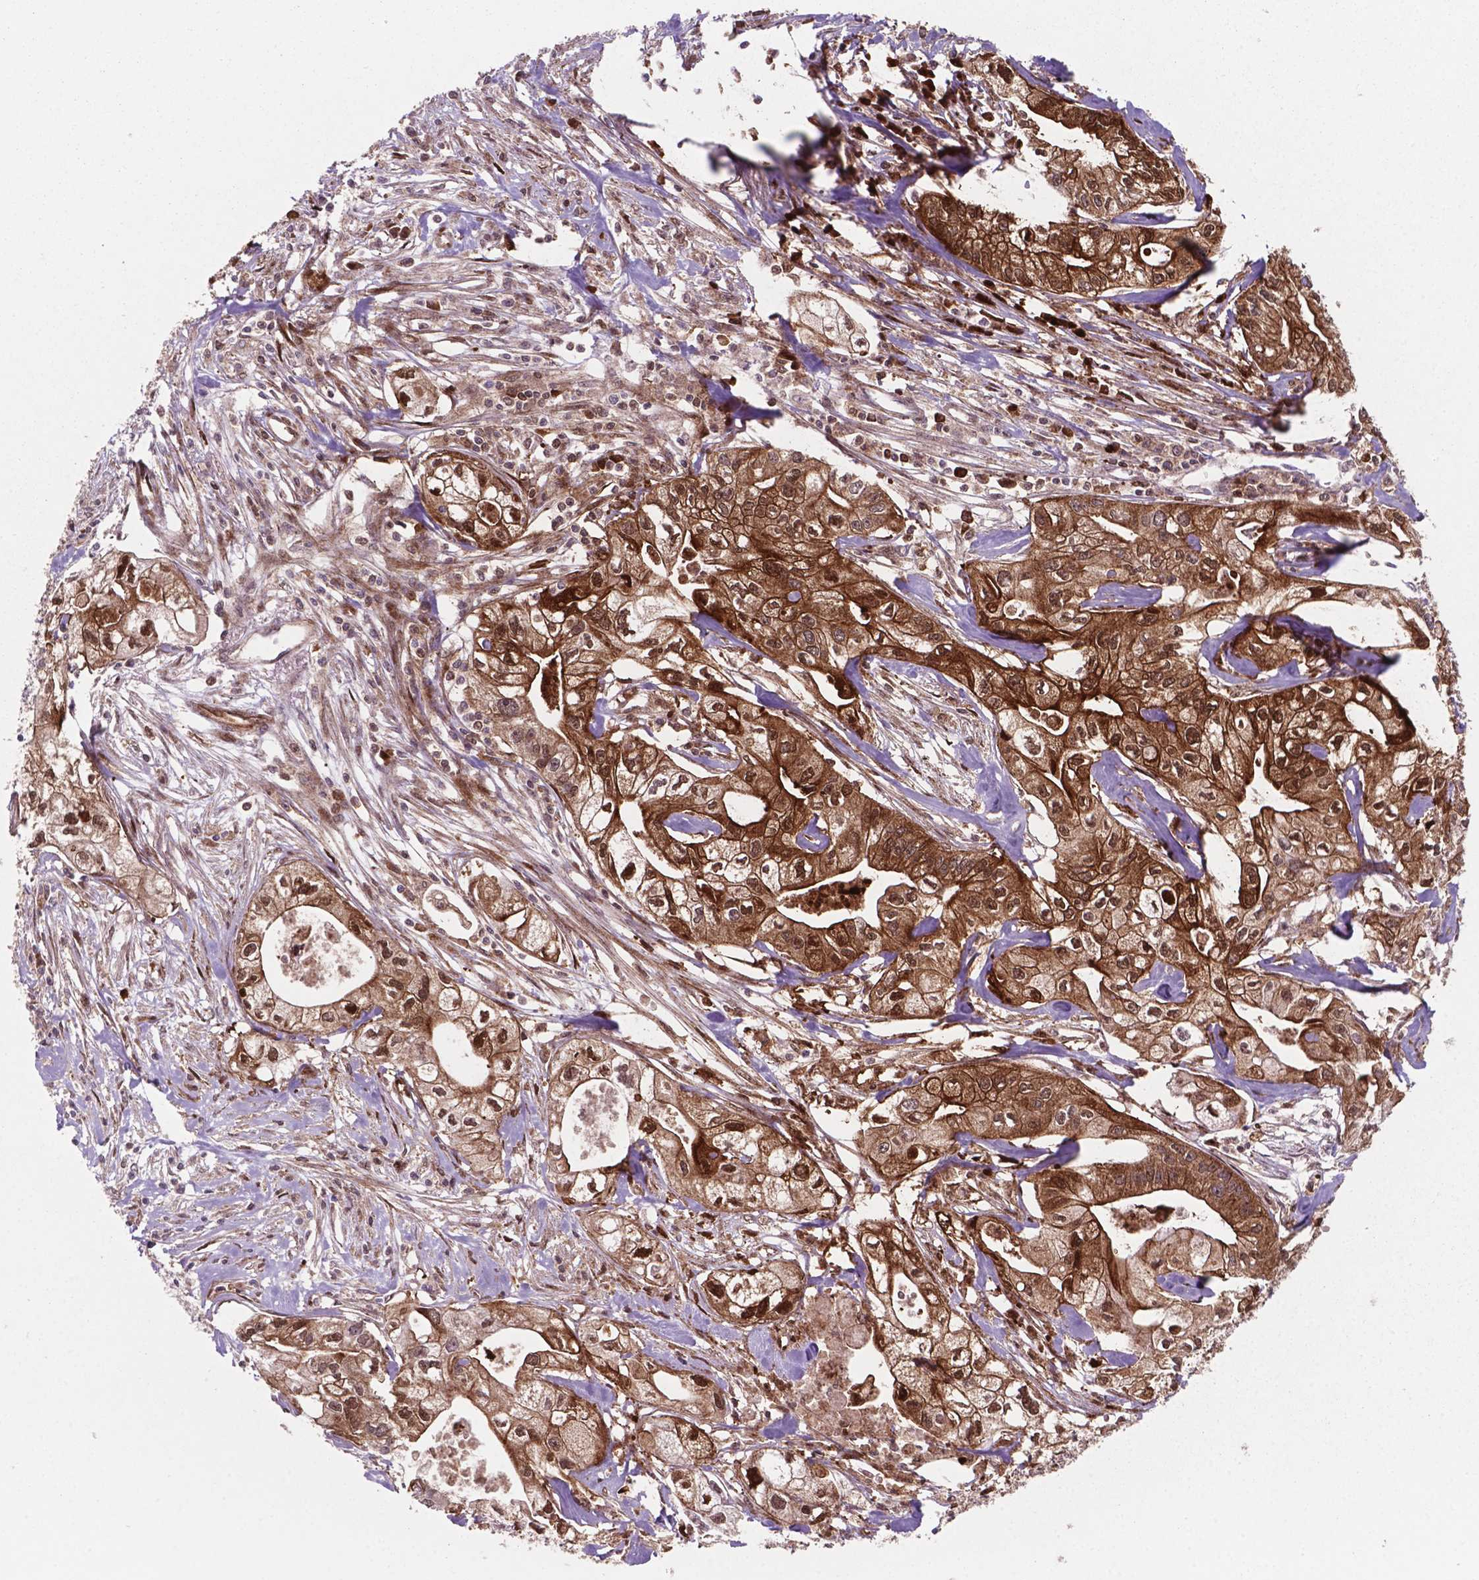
{"staining": {"intensity": "strong", "quantity": "25%-75%", "location": "cytoplasmic/membranous,nuclear"}, "tissue": "pancreatic cancer", "cell_type": "Tumor cells", "image_type": "cancer", "snomed": [{"axis": "morphology", "description": "Adenocarcinoma, NOS"}, {"axis": "topography", "description": "Pancreas"}], "caption": "IHC (DAB) staining of pancreatic adenocarcinoma shows strong cytoplasmic/membranous and nuclear protein positivity in about 25%-75% of tumor cells. (brown staining indicates protein expression, while blue staining denotes nuclei).", "gene": "LDHA", "patient": {"sex": "male", "age": 70}}